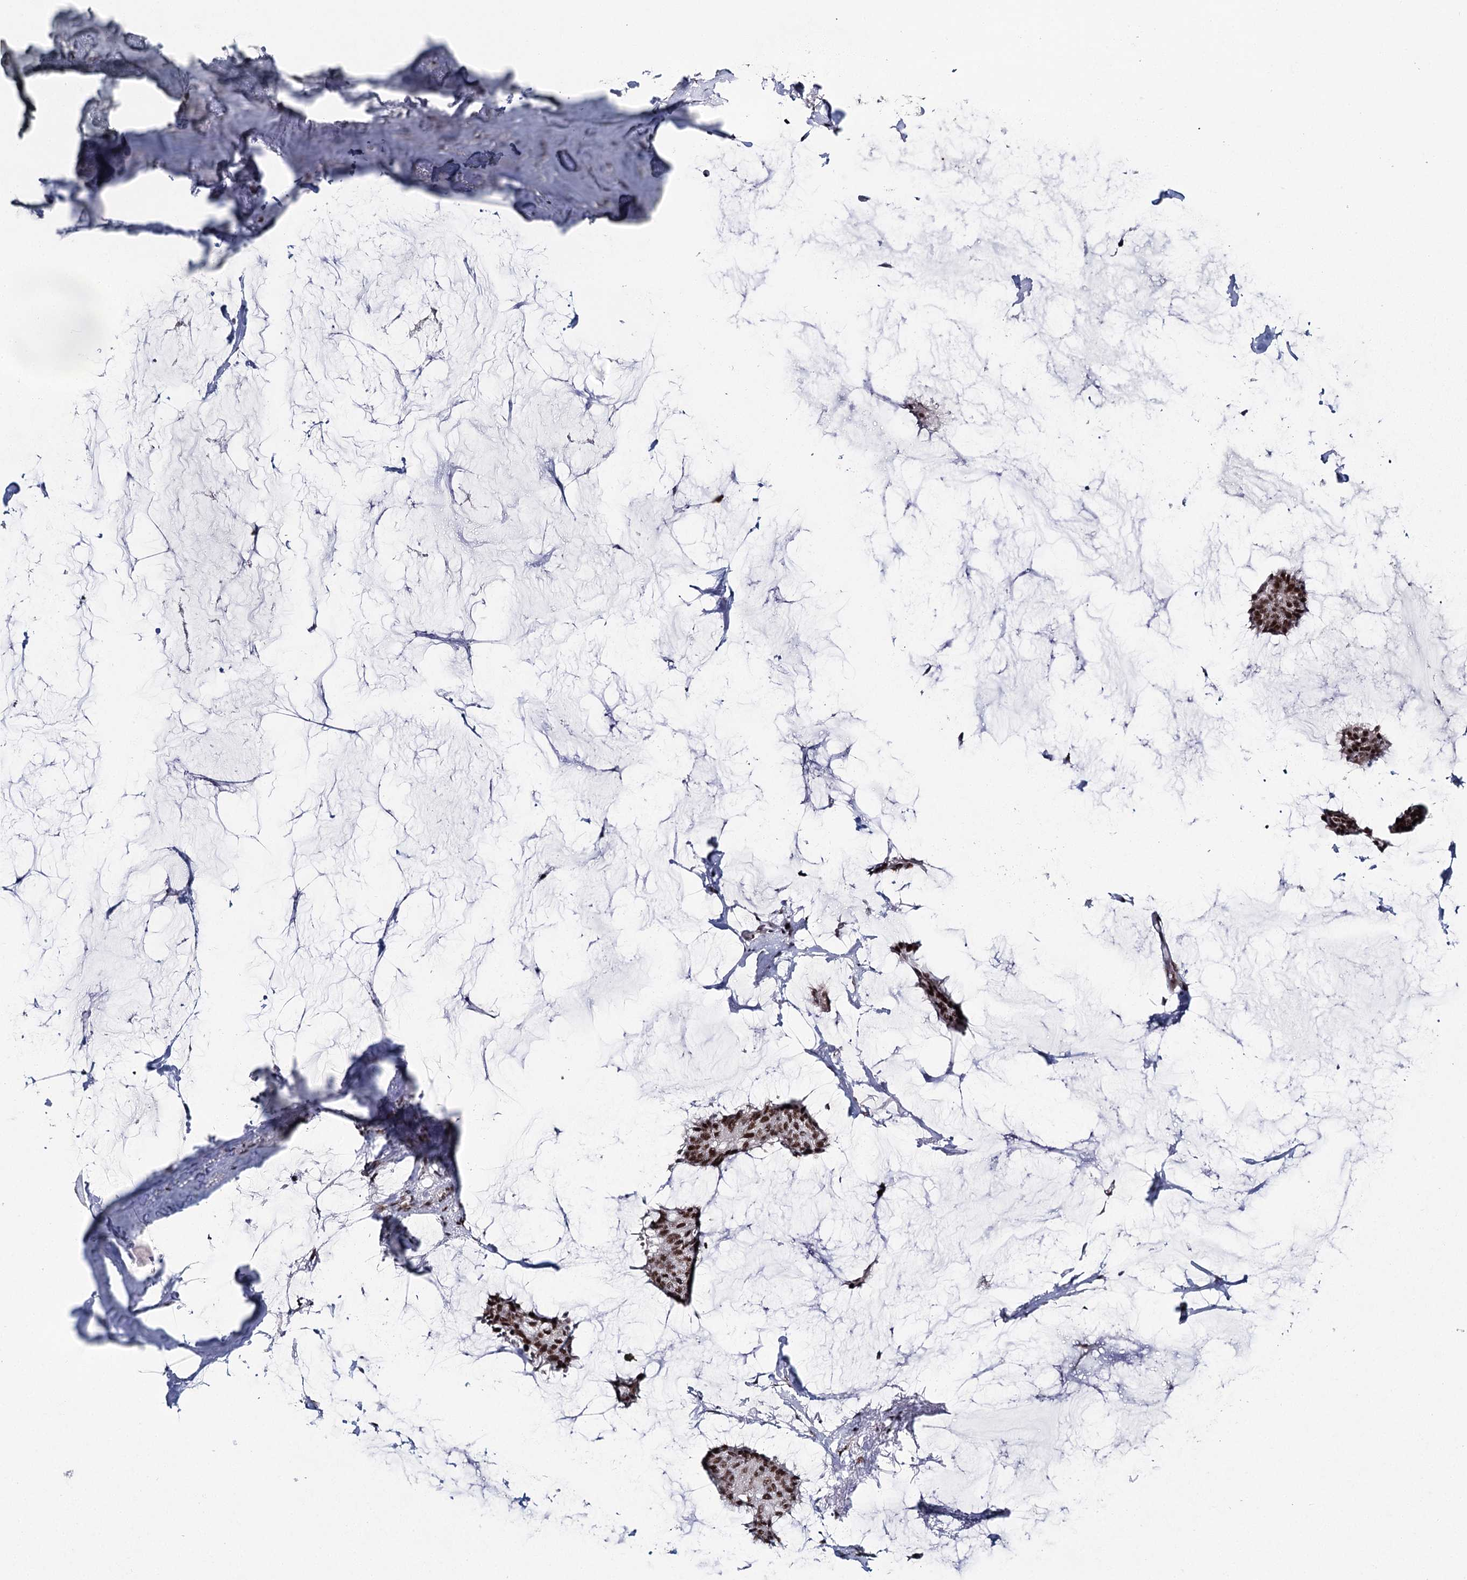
{"staining": {"intensity": "strong", "quantity": ">75%", "location": "nuclear"}, "tissue": "breast cancer", "cell_type": "Tumor cells", "image_type": "cancer", "snomed": [{"axis": "morphology", "description": "Duct carcinoma"}, {"axis": "topography", "description": "Breast"}], "caption": "IHC (DAB (3,3'-diaminobenzidine)) staining of breast cancer (intraductal carcinoma) shows strong nuclear protein positivity in about >75% of tumor cells.", "gene": "SCAF8", "patient": {"sex": "female", "age": 93}}